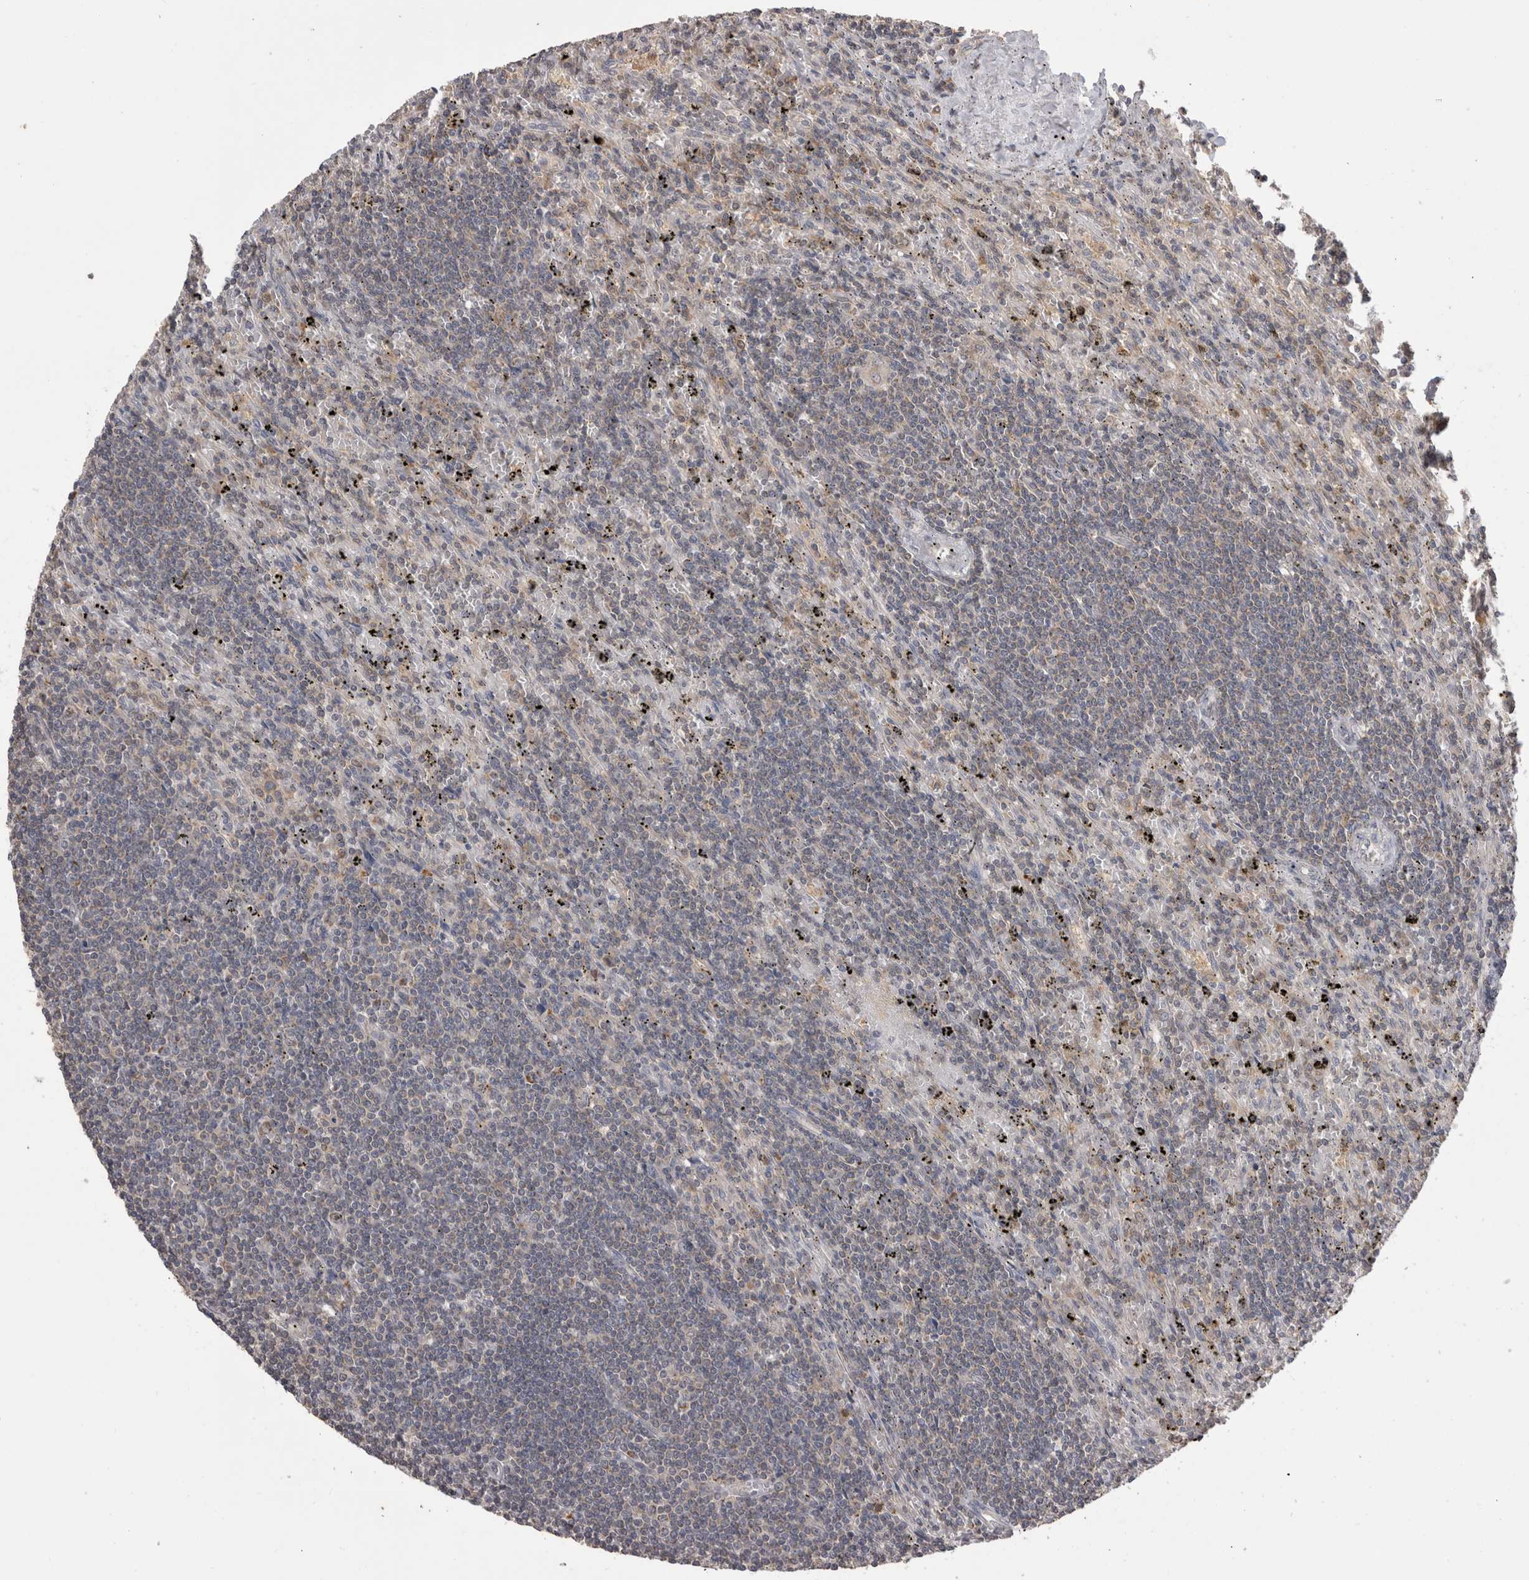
{"staining": {"intensity": "negative", "quantity": "none", "location": "none"}, "tissue": "lymphoma", "cell_type": "Tumor cells", "image_type": "cancer", "snomed": [{"axis": "morphology", "description": "Malignant lymphoma, non-Hodgkin's type, Low grade"}, {"axis": "topography", "description": "Spleen"}], "caption": "This is an IHC image of lymphoma. There is no positivity in tumor cells.", "gene": "PREP", "patient": {"sex": "male", "age": 76}}